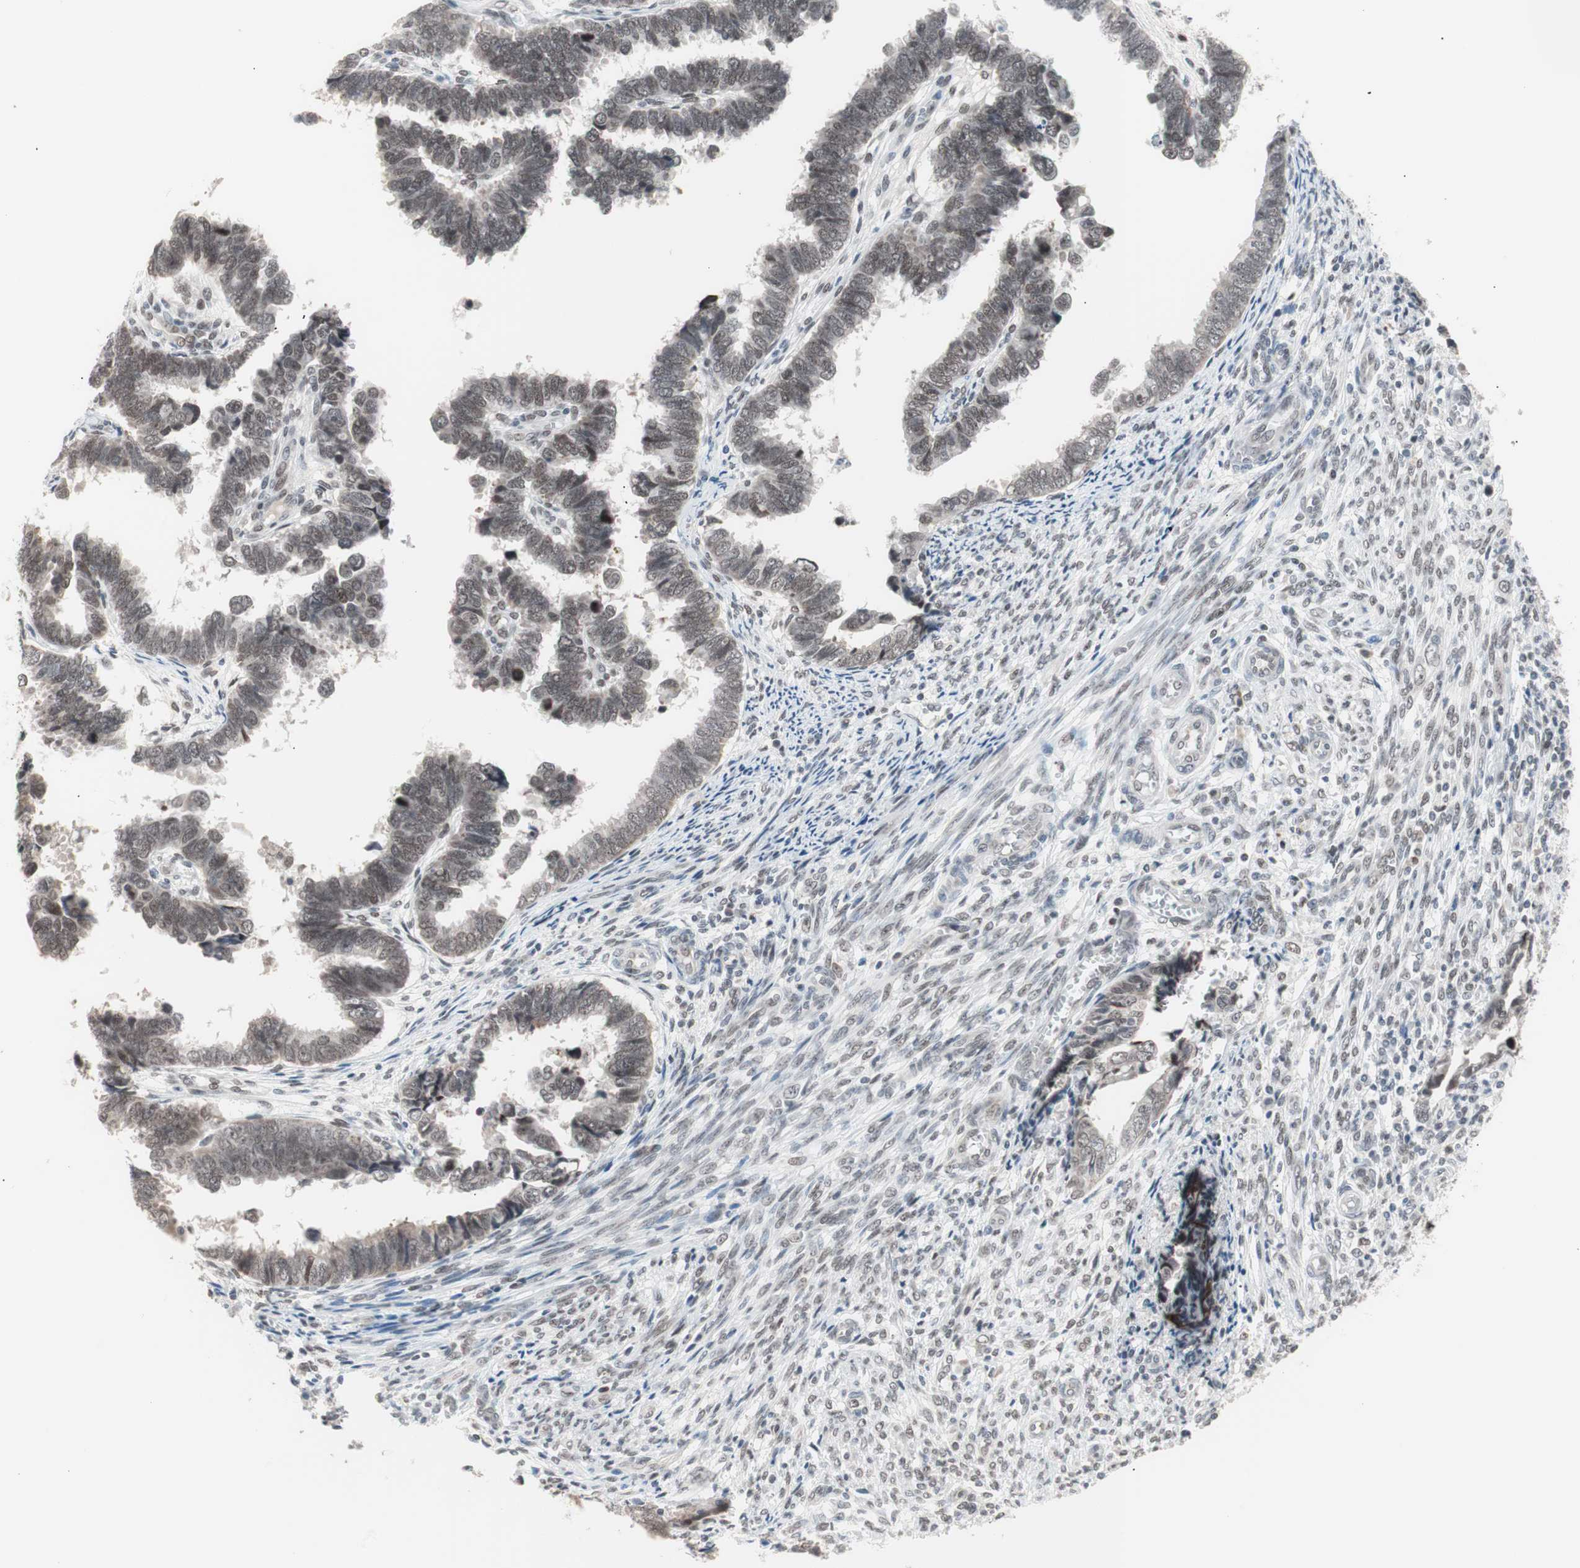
{"staining": {"intensity": "moderate", "quantity": ">75%", "location": "nuclear"}, "tissue": "endometrial cancer", "cell_type": "Tumor cells", "image_type": "cancer", "snomed": [{"axis": "morphology", "description": "Adenocarcinoma, NOS"}, {"axis": "topography", "description": "Endometrium"}], "caption": "Immunohistochemistry histopathology image of neoplastic tissue: human adenocarcinoma (endometrial) stained using IHC displays medium levels of moderate protein expression localized specifically in the nuclear of tumor cells, appearing as a nuclear brown color.", "gene": "LIG3", "patient": {"sex": "female", "age": 75}}